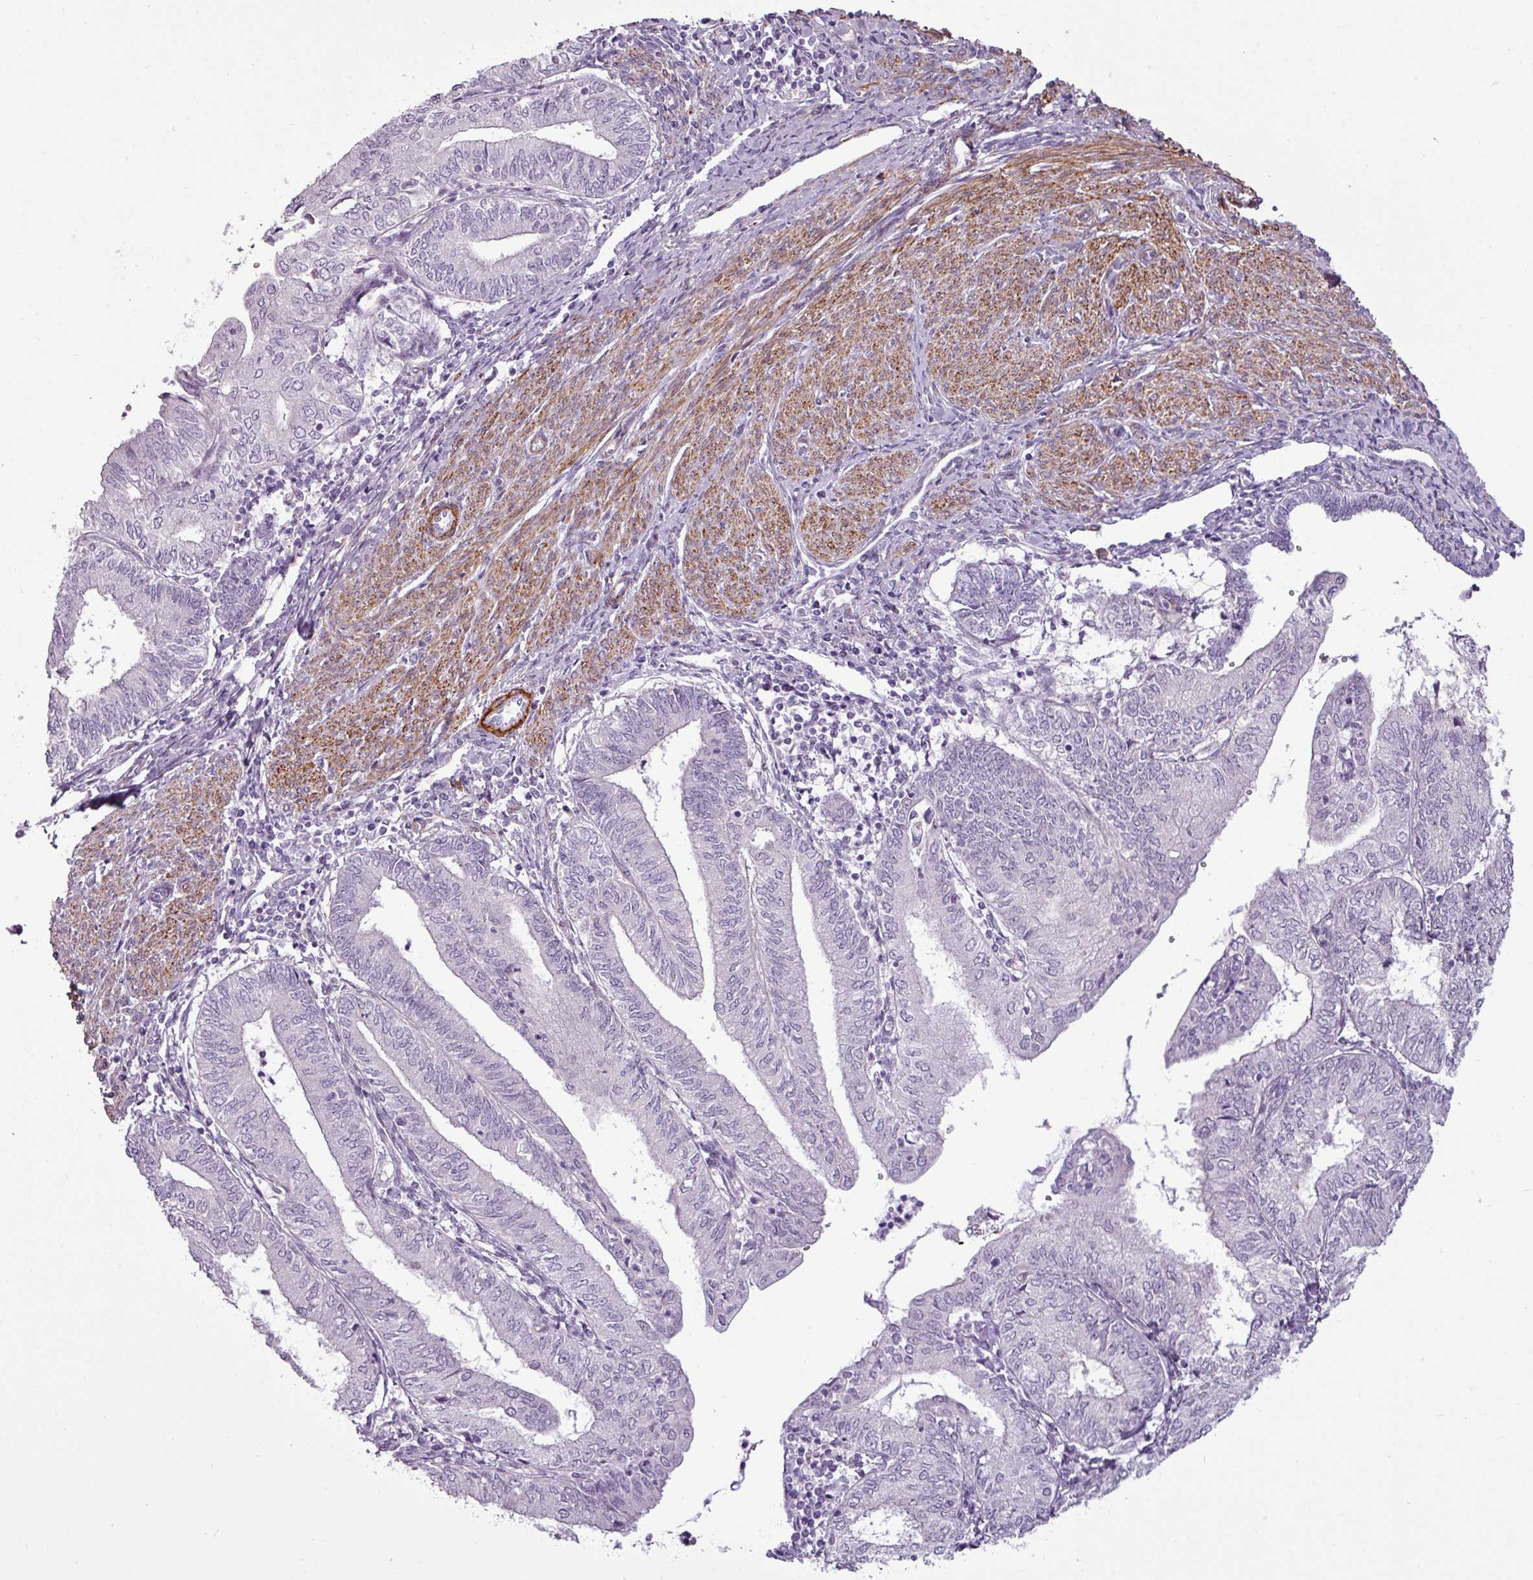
{"staining": {"intensity": "negative", "quantity": "none", "location": "none"}, "tissue": "endometrial cancer", "cell_type": "Tumor cells", "image_type": "cancer", "snomed": [{"axis": "morphology", "description": "Adenocarcinoma, NOS"}, {"axis": "topography", "description": "Endometrium"}], "caption": "This is an immunohistochemistry (IHC) photomicrograph of human endometrial cancer (adenocarcinoma). There is no positivity in tumor cells.", "gene": "ATP10A", "patient": {"sex": "female", "age": 66}}